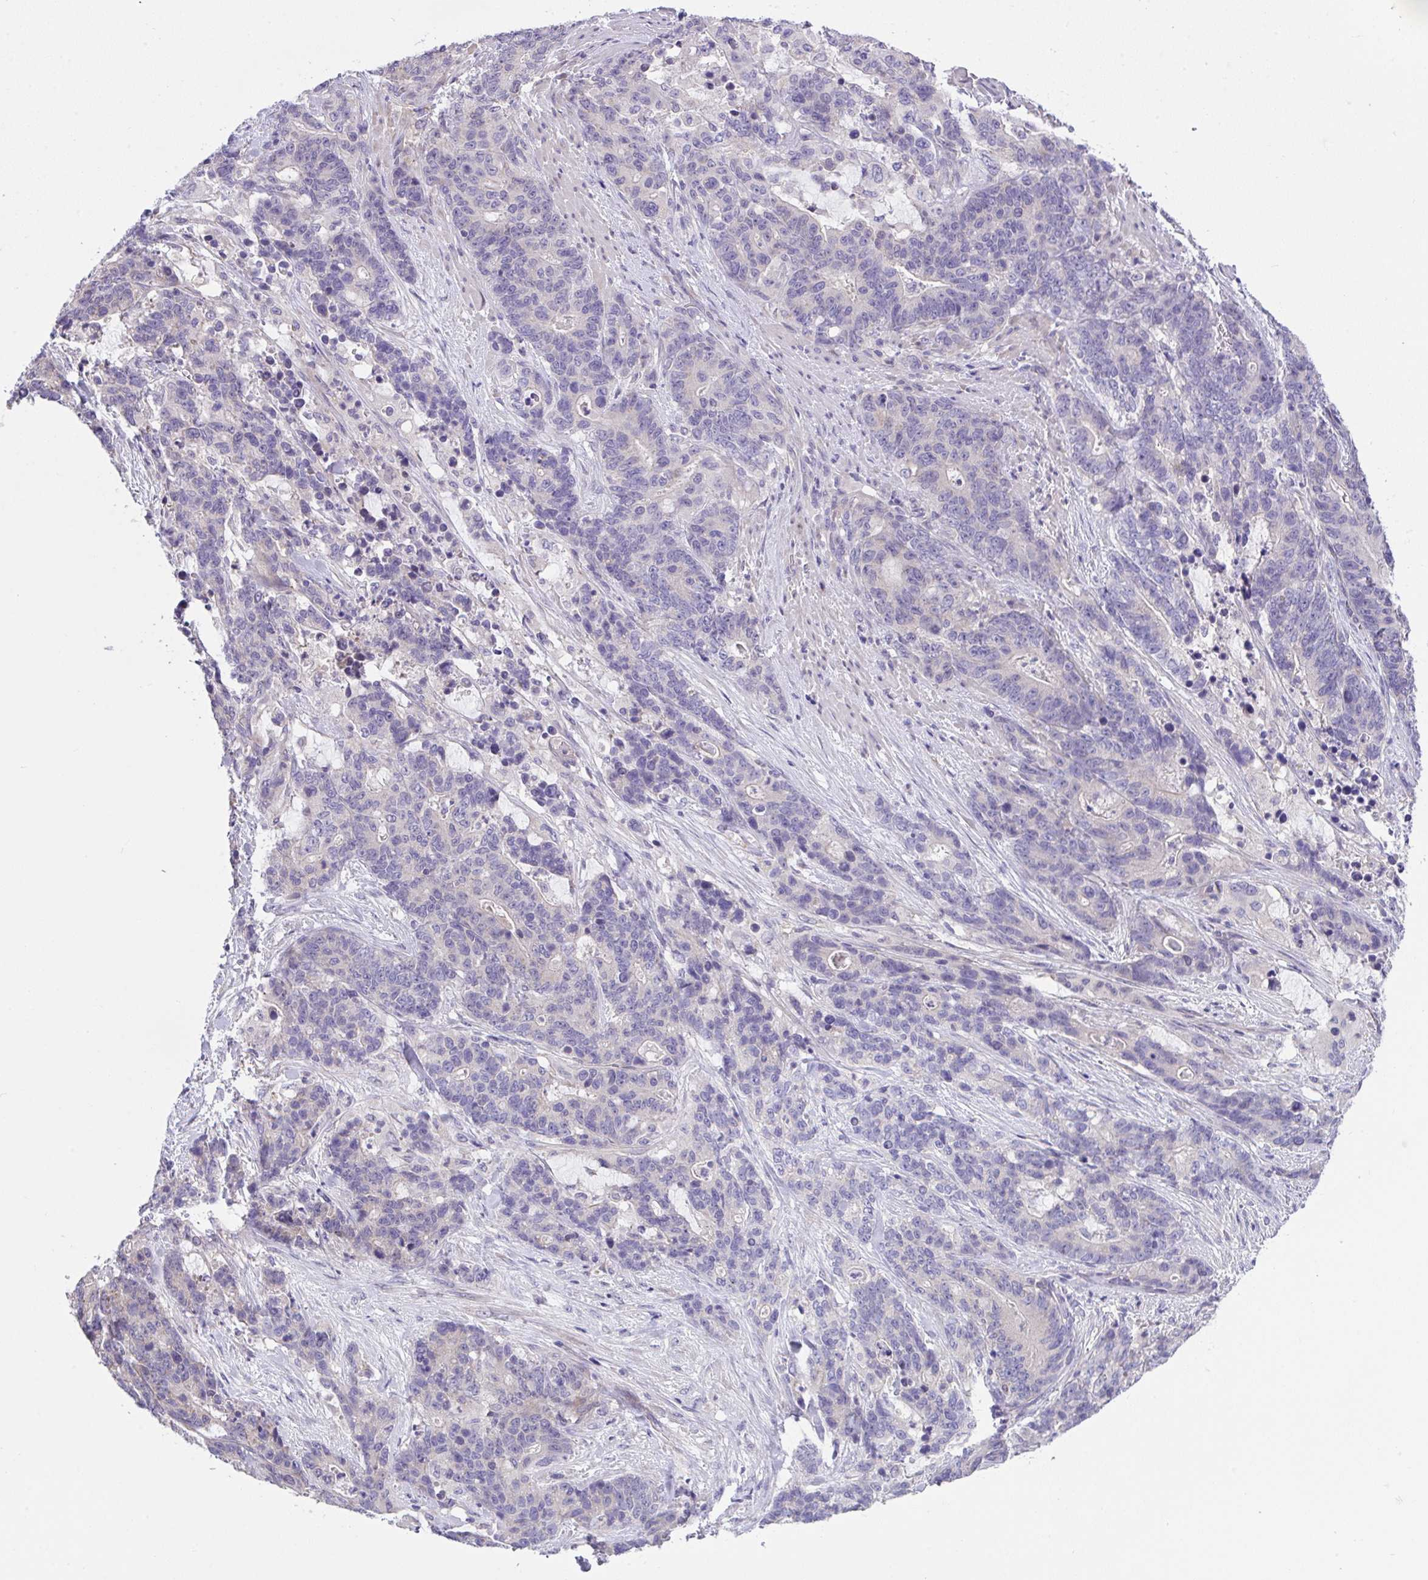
{"staining": {"intensity": "negative", "quantity": "none", "location": "none"}, "tissue": "stomach cancer", "cell_type": "Tumor cells", "image_type": "cancer", "snomed": [{"axis": "morphology", "description": "Normal tissue, NOS"}, {"axis": "morphology", "description": "Adenocarcinoma, NOS"}, {"axis": "topography", "description": "Stomach"}], "caption": "Stomach cancer (adenocarcinoma) was stained to show a protein in brown. There is no significant positivity in tumor cells.", "gene": "RHOXF1", "patient": {"sex": "female", "age": 64}}